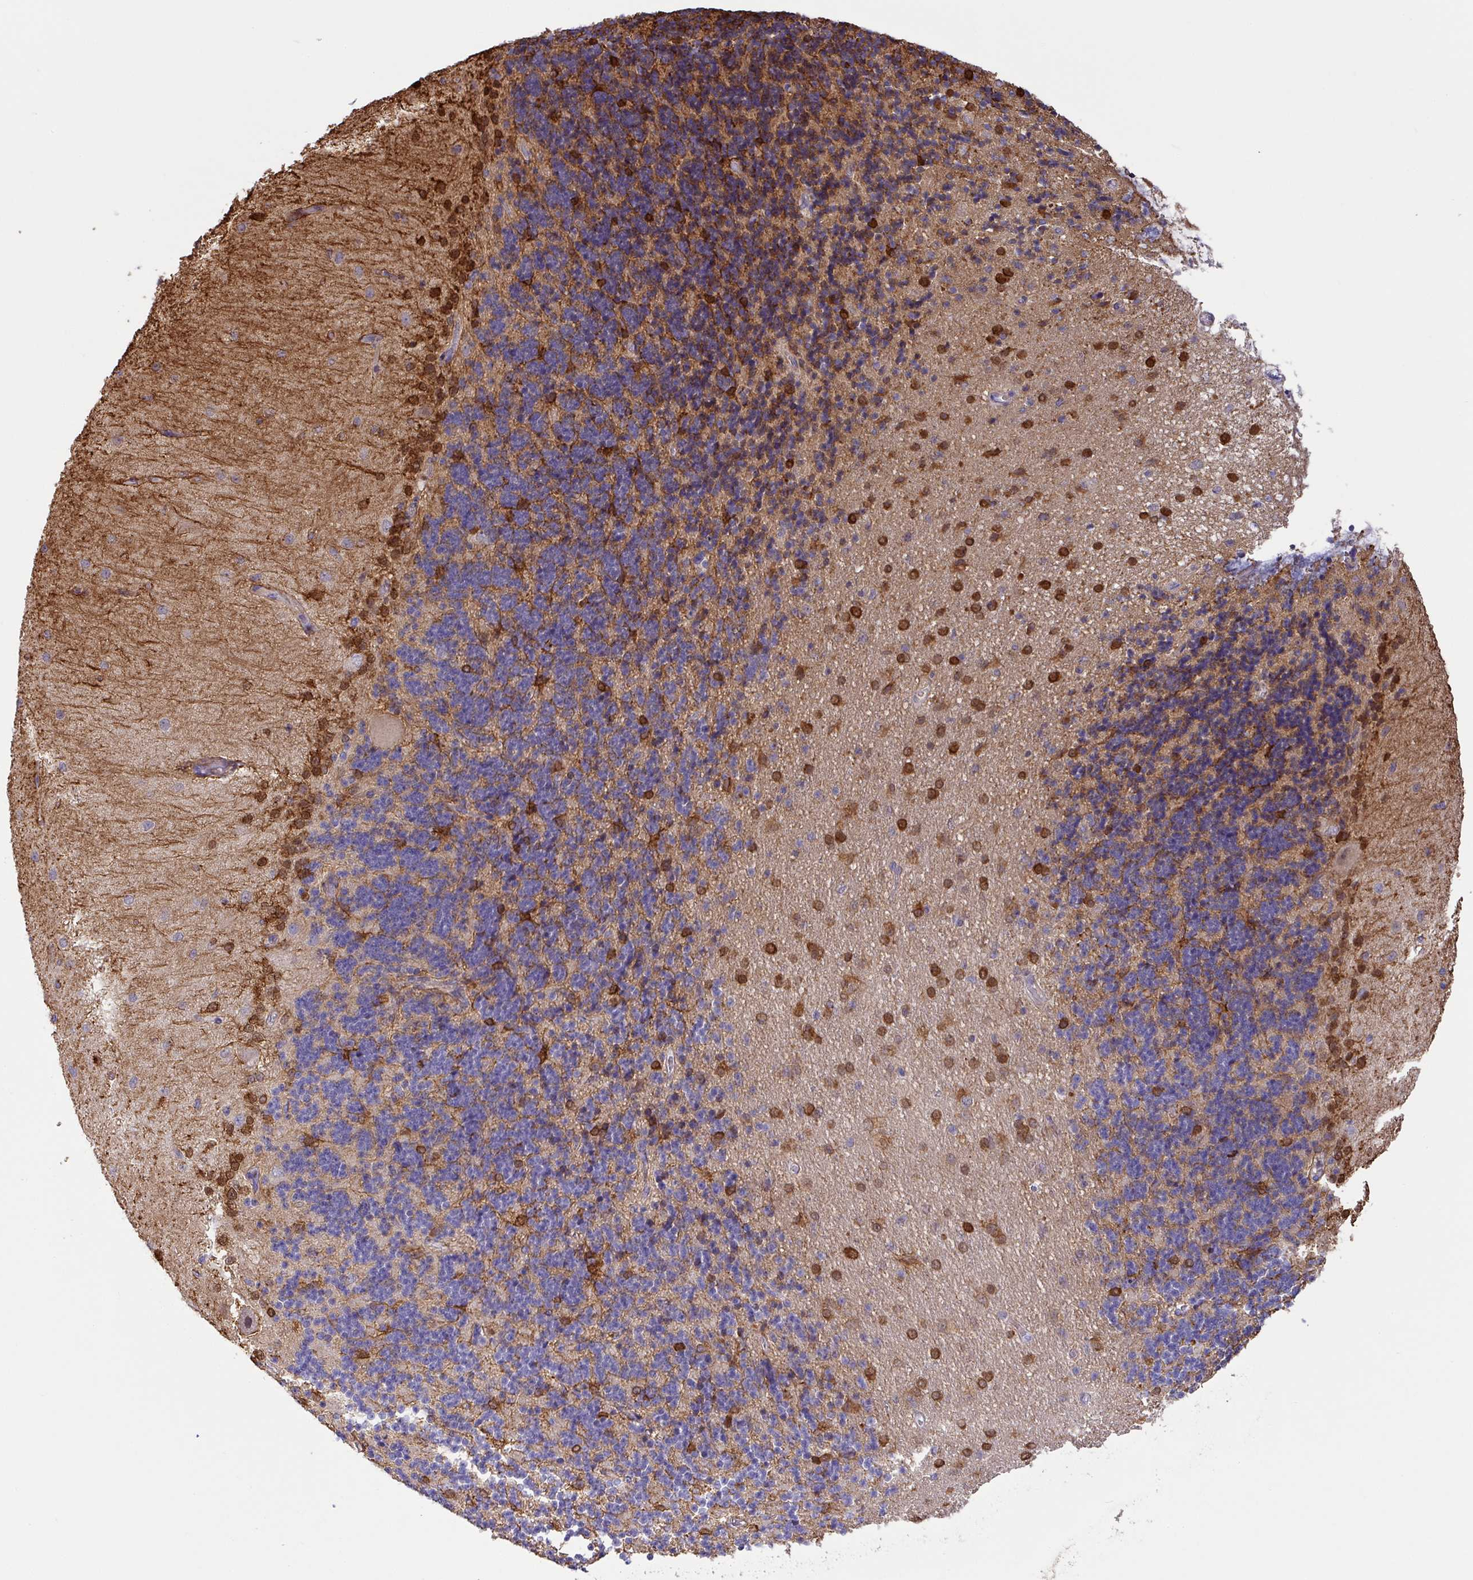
{"staining": {"intensity": "moderate", "quantity": "<25%", "location": "cytoplasmic/membranous"}, "tissue": "cerebellum", "cell_type": "Cells in granular layer", "image_type": "normal", "snomed": [{"axis": "morphology", "description": "Normal tissue, NOS"}, {"axis": "topography", "description": "Cerebellum"}], "caption": "The micrograph reveals immunohistochemical staining of benign cerebellum. There is moderate cytoplasmic/membranous expression is seen in approximately <25% of cells in granular layer. (Stains: DAB in brown, nuclei in blue, Microscopy: brightfield microscopy at high magnification).", "gene": "GCNT7", "patient": {"sex": "female", "age": 29}}